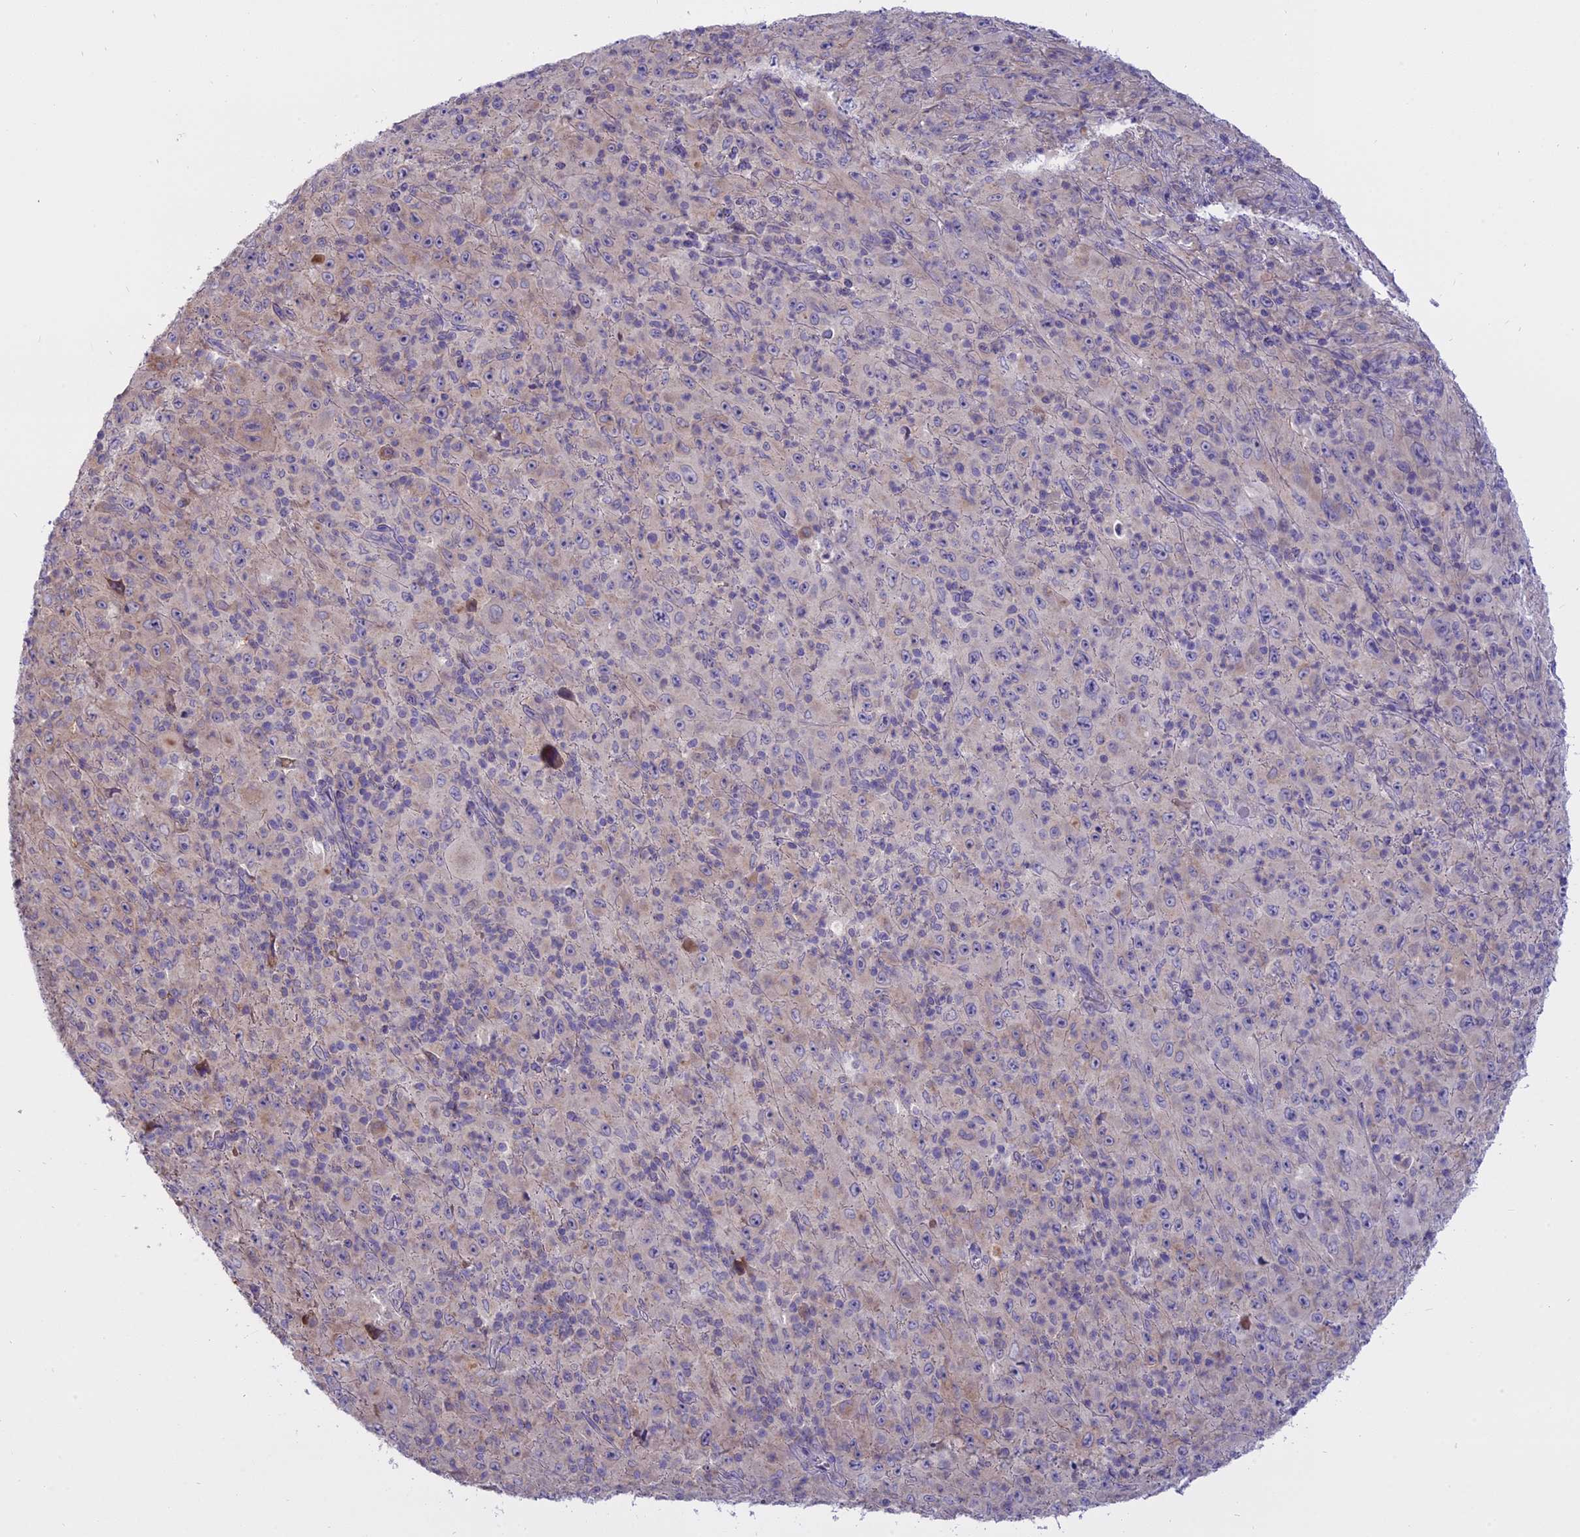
{"staining": {"intensity": "weak", "quantity": "<25%", "location": "cytoplasmic/membranous"}, "tissue": "melanoma", "cell_type": "Tumor cells", "image_type": "cancer", "snomed": [{"axis": "morphology", "description": "Malignant melanoma, Metastatic site"}, {"axis": "topography", "description": "Skin"}], "caption": "High power microscopy micrograph of an IHC photomicrograph of melanoma, revealing no significant staining in tumor cells.", "gene": "LYPD6", "patient": {"sex": "female", "age": 56}}